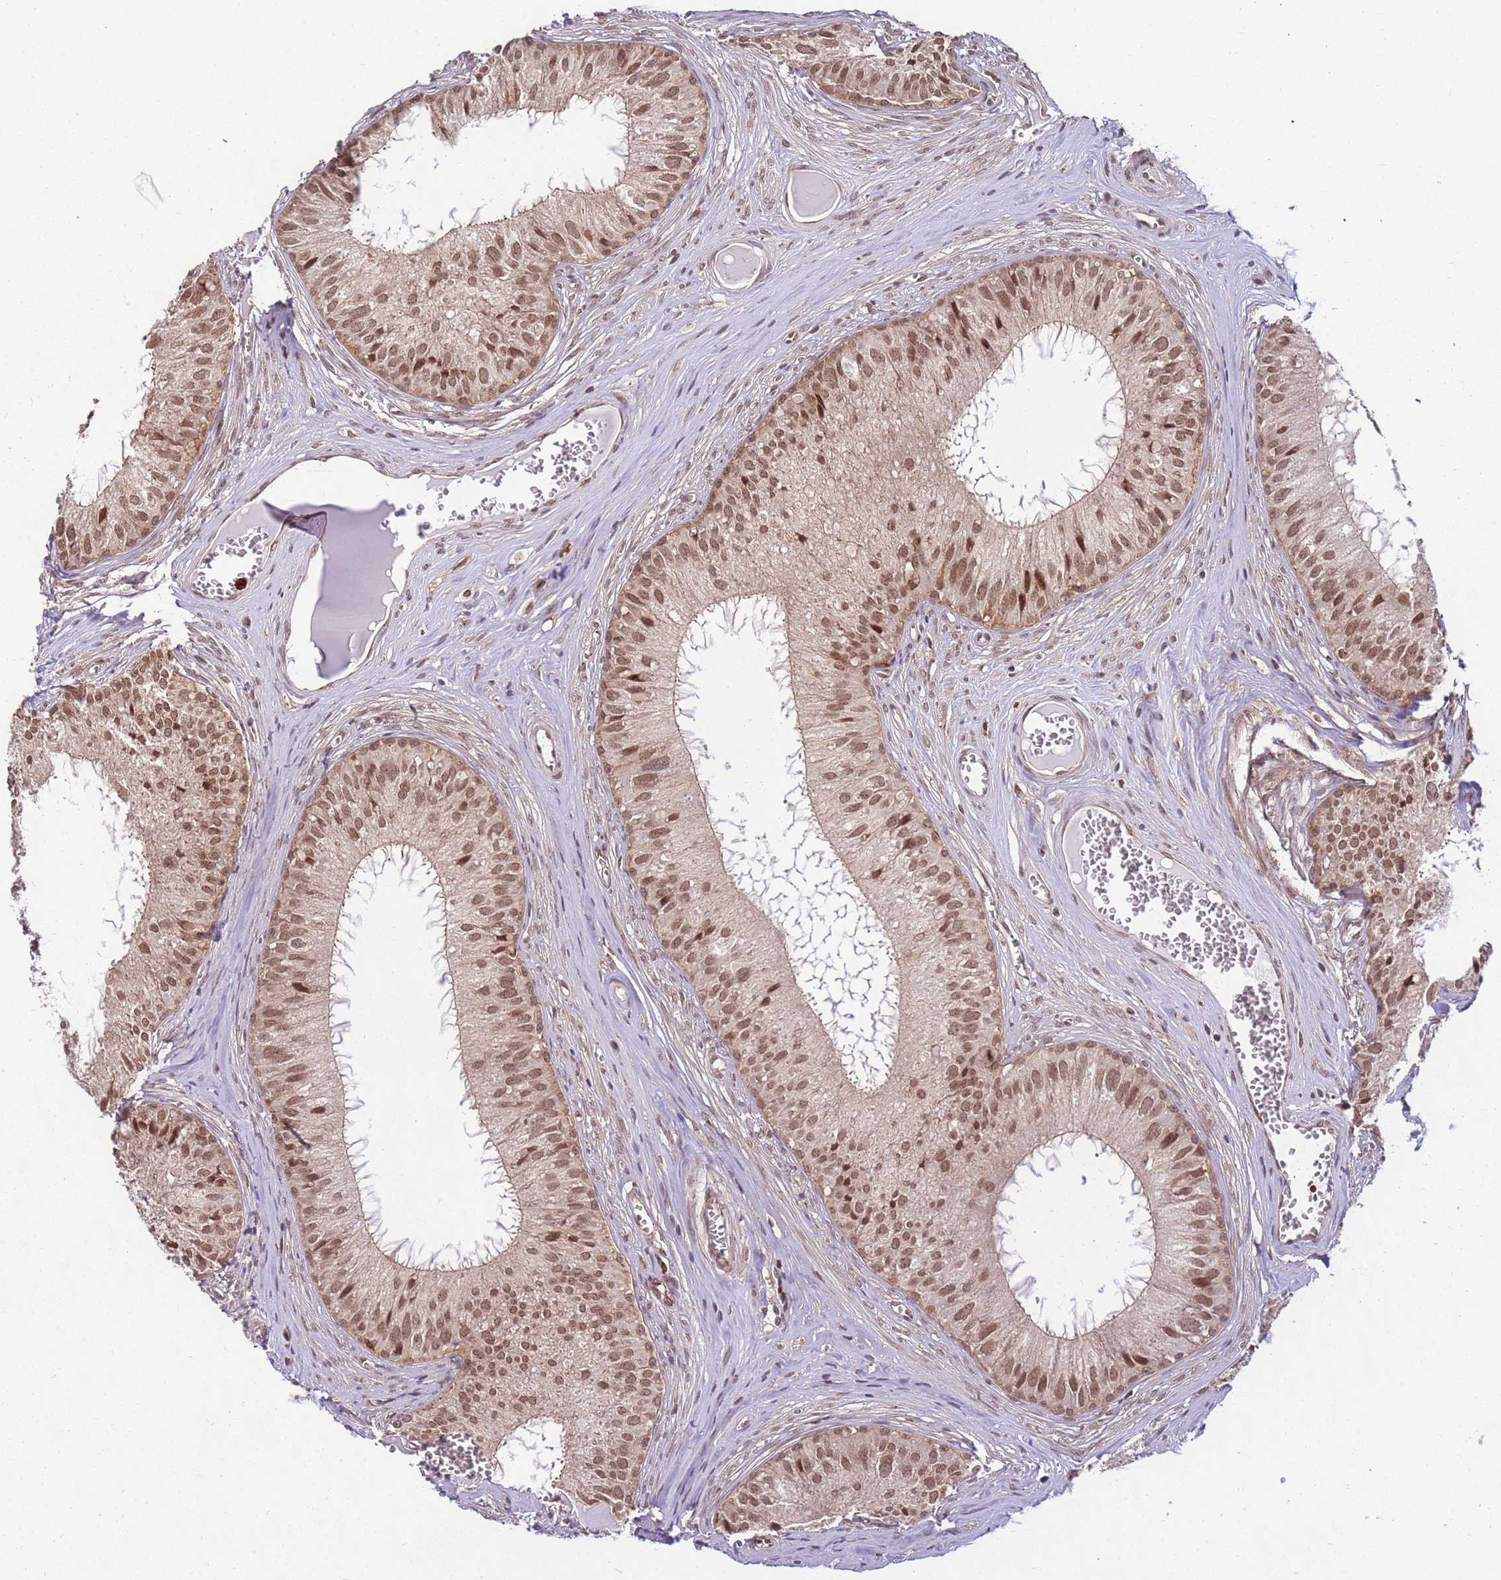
{"staining": {"intensity": "moderate", "quantity": ">75%", "location": "nuclear"}, "tissue": "epididymis", "cell_type": "Glandular cells", "image_type": "normal", "snomed": [{"axis": "morphology", "description": "Normal tissue, NOS"}, {"axis": "topography", "description": "Epididymis"}], "caption": "Immunohistochemical staining of normal human epididymis shows moderate nuclear protein positivity in about >75% of glandular cells.", "gene": "CEP170", "patient": {"sex": "male", "age": 36}}